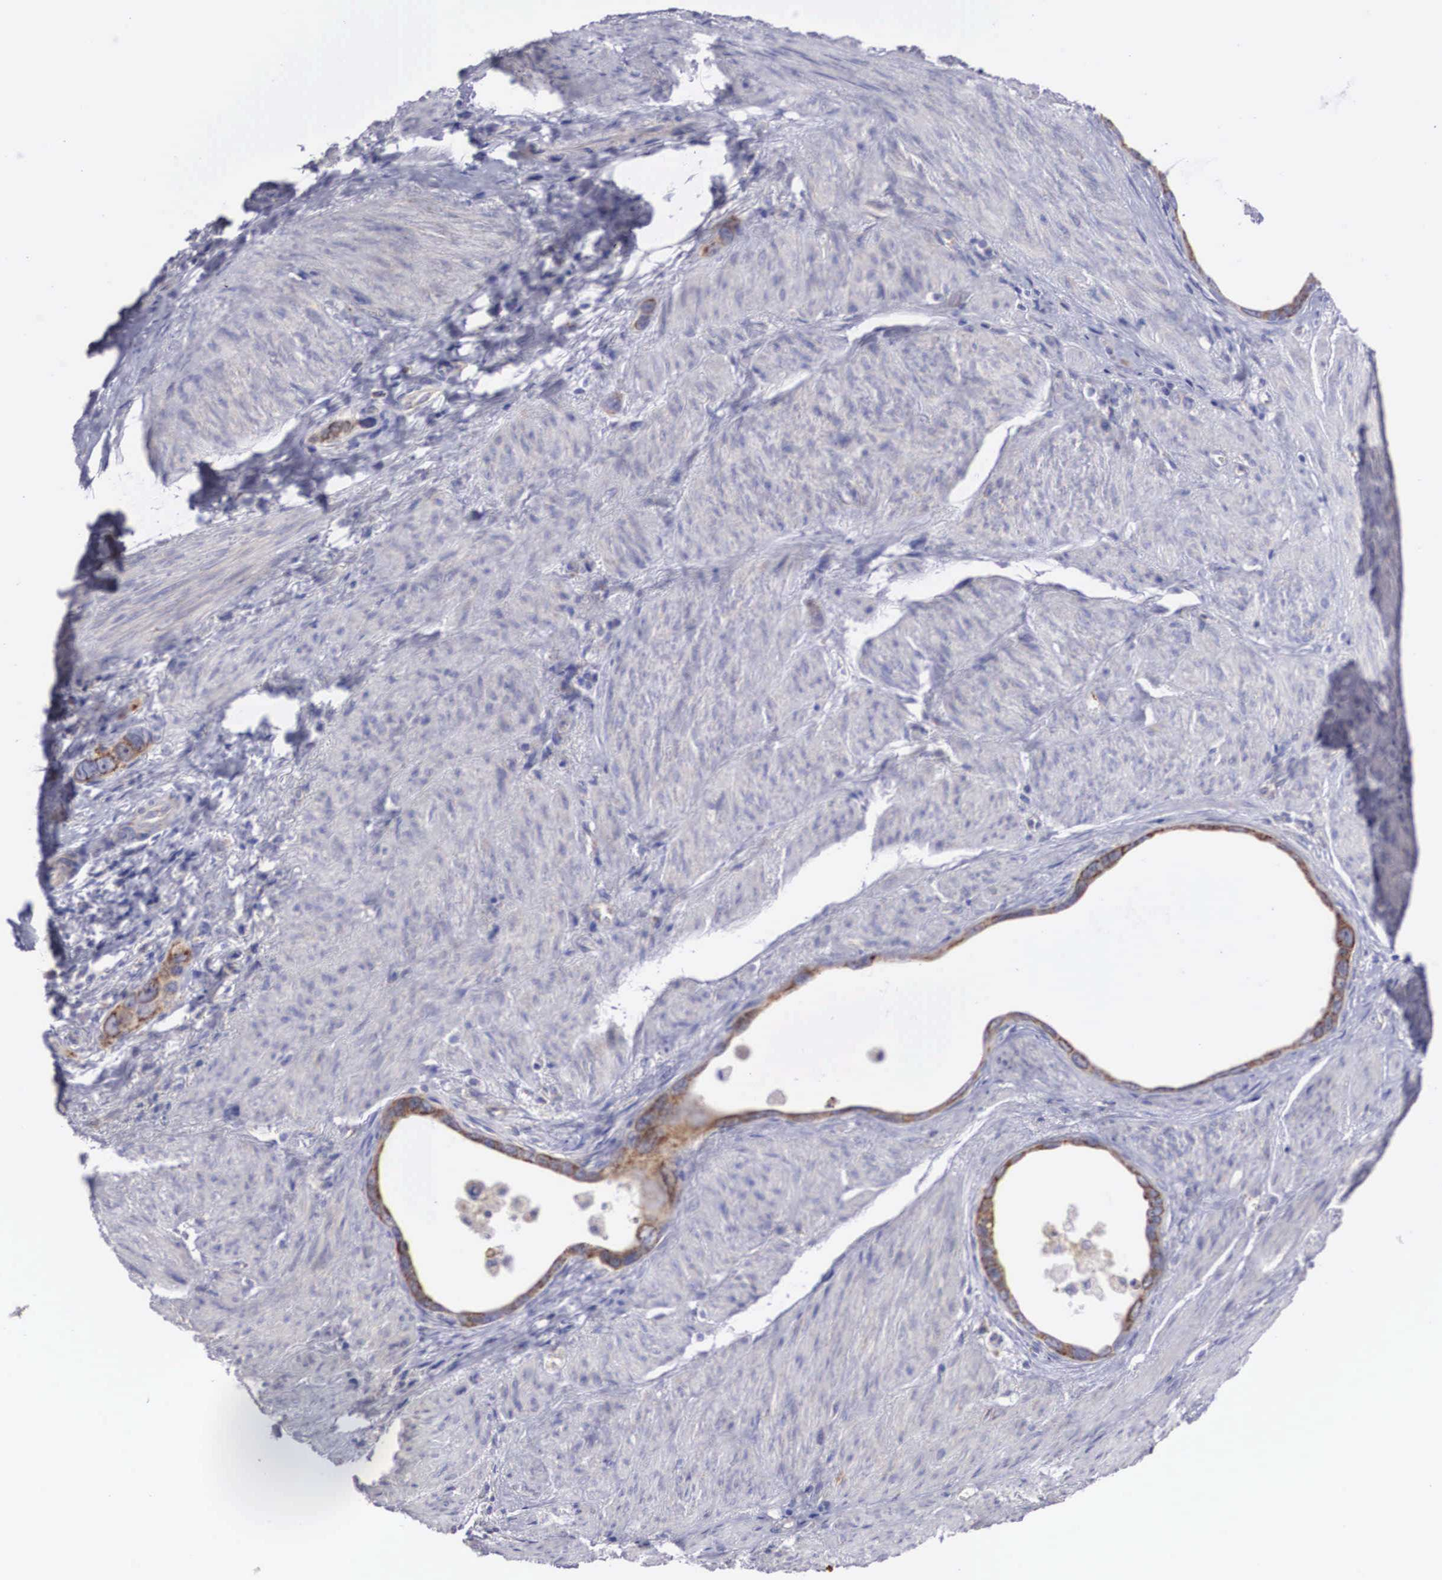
{"staining": {"intensity": "moderate", "quantity": ">75%", "location": "cytoplasmic/membranous"}, "tissue": "stomach cancer", "cell_type": "Tumor cells", "image_type": "cancer", "snomed": [{"axis": "morphology", "description": "Adenocarcinoma, NOS"}, {"axis": "topography", "description": "Stomach"}], "caption": "Protein staining of stomach adenocarcinoma tissue displays moderate cytoplasmic/membranous staining in approximately >75% of tumor cells.", "gene": "XPNPEP3", "patient": {"sex": "male", "age": 78}}